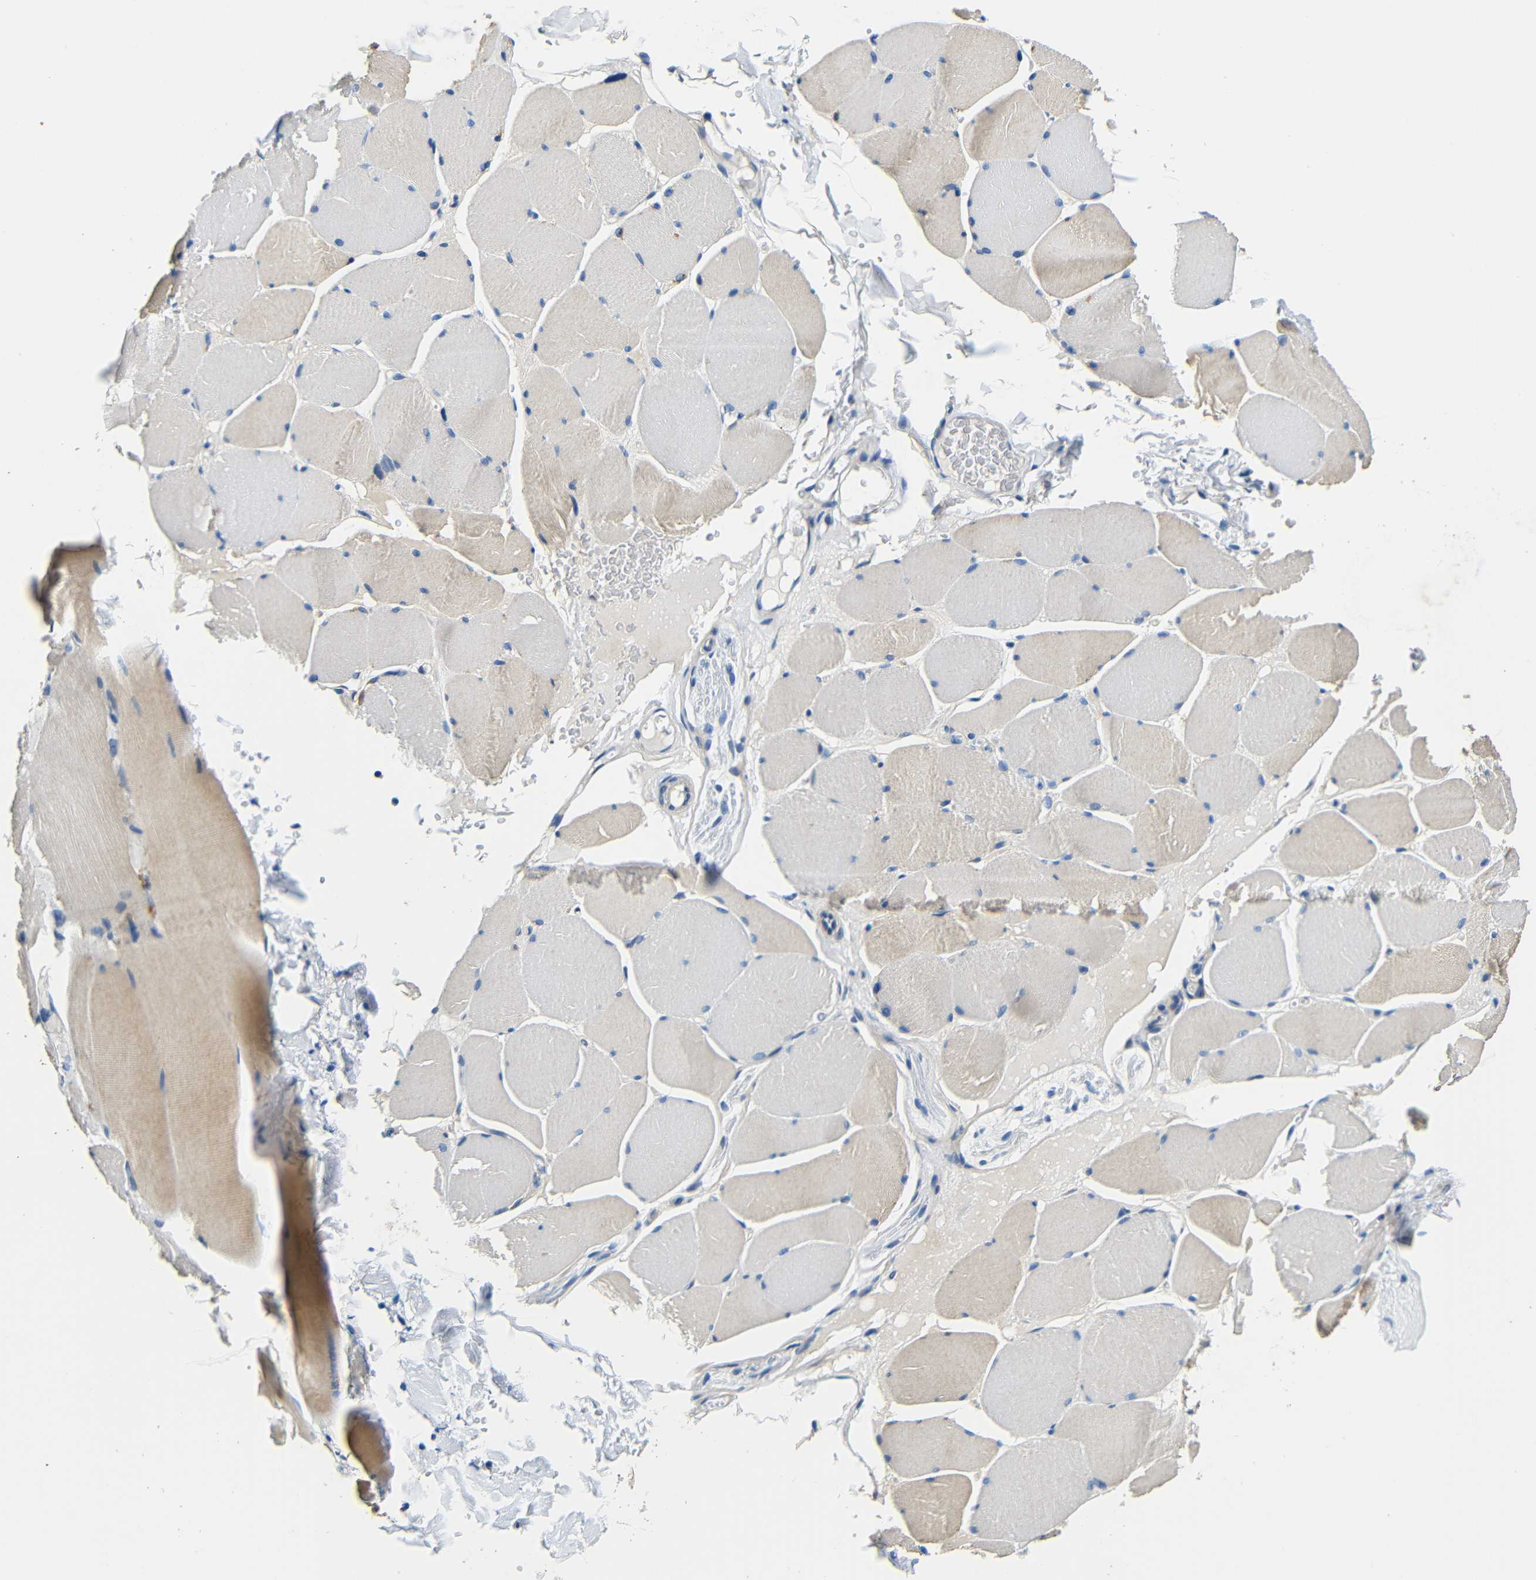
{"staining": {"intensity": "weak", "quantity": "25%-75%", "location": "cytoplasmic/membranous"}, "tissue": "skeletal muscle", "cell_type": "Myocytes", "image_type": "normal", "snomed": [{"axis": "morphology", "description": "Normal tissue, NOS"}, {"axis": "topography", "description": "Skin"}, {"axis": "topography", "description": "Skeletal muscle"}], "caption": "Skeletal muscle stained with IHC displays weak cytoplasmic/membranous expression in approximately 25%-75% of myocytes. The protein of interest is shown in brown color, while the nuclei are stained blue.", "gene": "FMO5", "patient": {"sex": "male", "age": 83}}